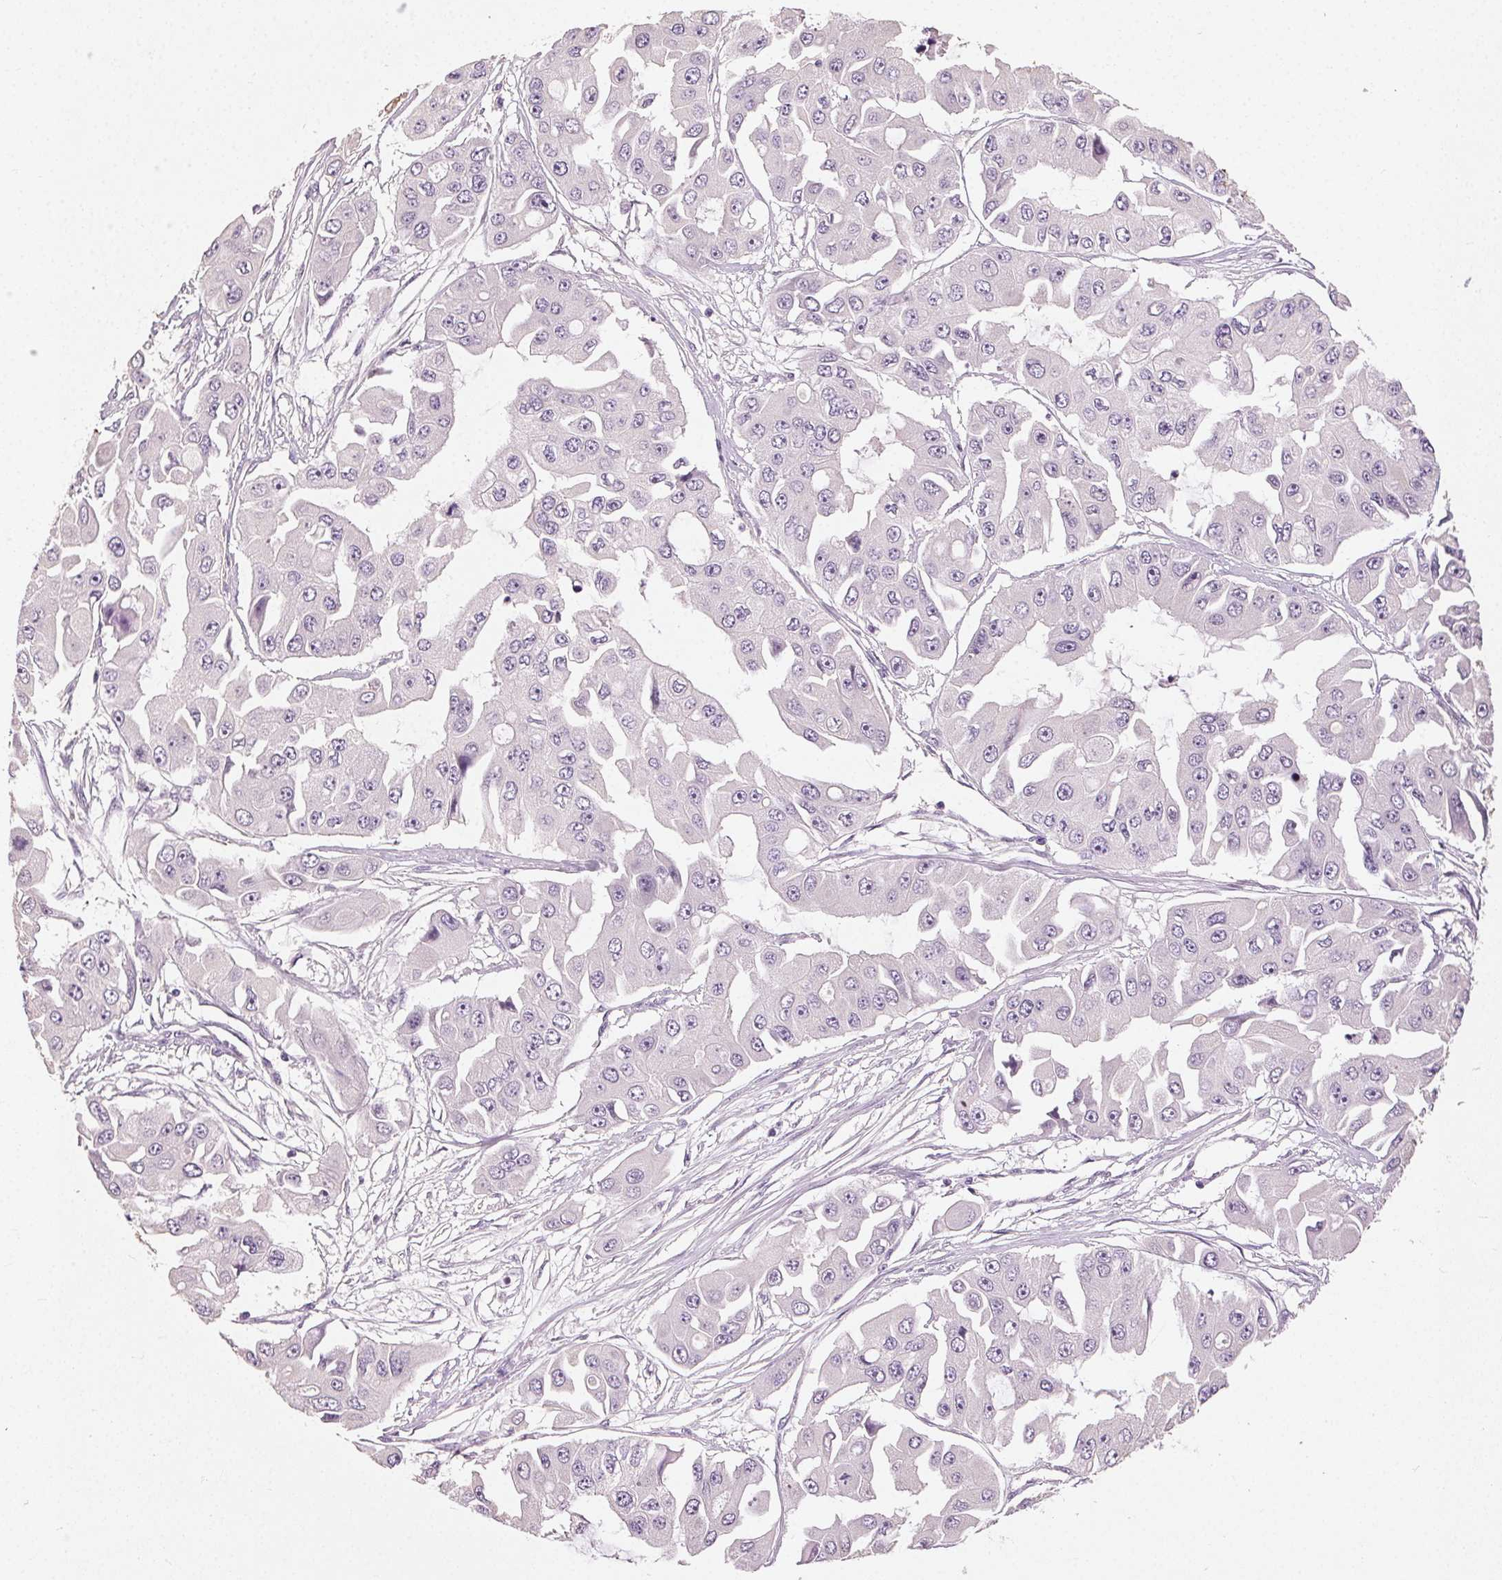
{"staining": {"intensity": "negative", "quantity": "none", "location": "none"}, "tissue": "ovarian cancer", "cell_type": "Tumor cells", "image_type": "cancer", "snomed": [{"axis": "morphology", "description": "Cystadenocarcinoma, serous, NOS"}, {"axis": "topography", "description": "Ovary"}], "caption": "Tumor cells are negative for brown protein staining in ovarian cancer. Brightfield microscopy of immunohistochemistry stained with DAB (3,3'-diaminobenzidine) (brown) and hematoxylin (blue), captured at high magnification.", "gene": "CLTRN", "patient": {"sex": "female", "age": 56}}